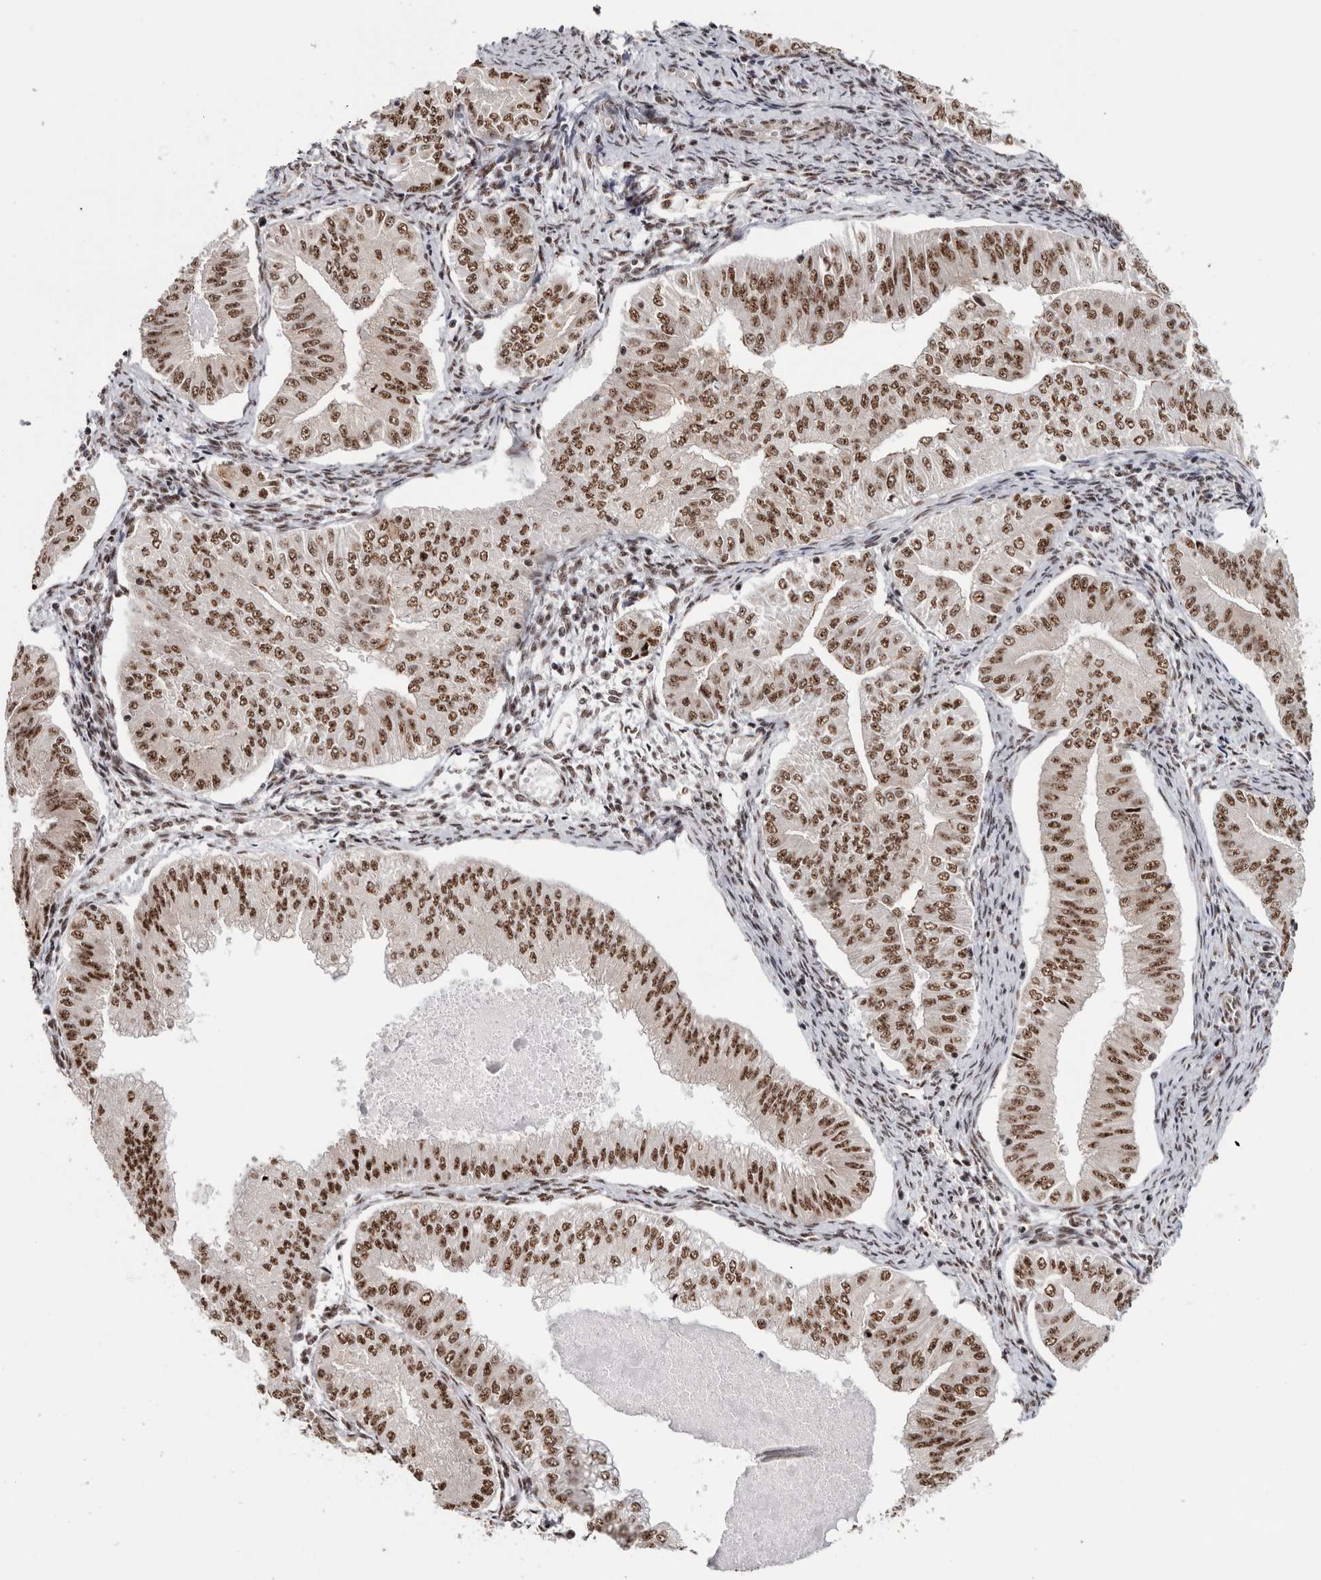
{"staining": {"intensity": "moderate", "quantity": ">75%", "location": "nuclear"}, "tissue": "endometrial cancer", "cell_type": "Tumor cells", "image_type": "cancer", "snomed": [{"axis": "morphology", "description": "Normal tissue, NOS"}, {"axis": "morphology", "description": "Adenocarcinoma, NOS"}, {"axis": "topography", "description": "Endometrium"}], "caption": "Endometrial adenocarcinoma was stained to show a protein in brown. There is medium levels of moderate nuclear expression in approximately >75% of tumor cells.", "gene": "MKNK1", "patient": {"sex": "female", "age": 53}}